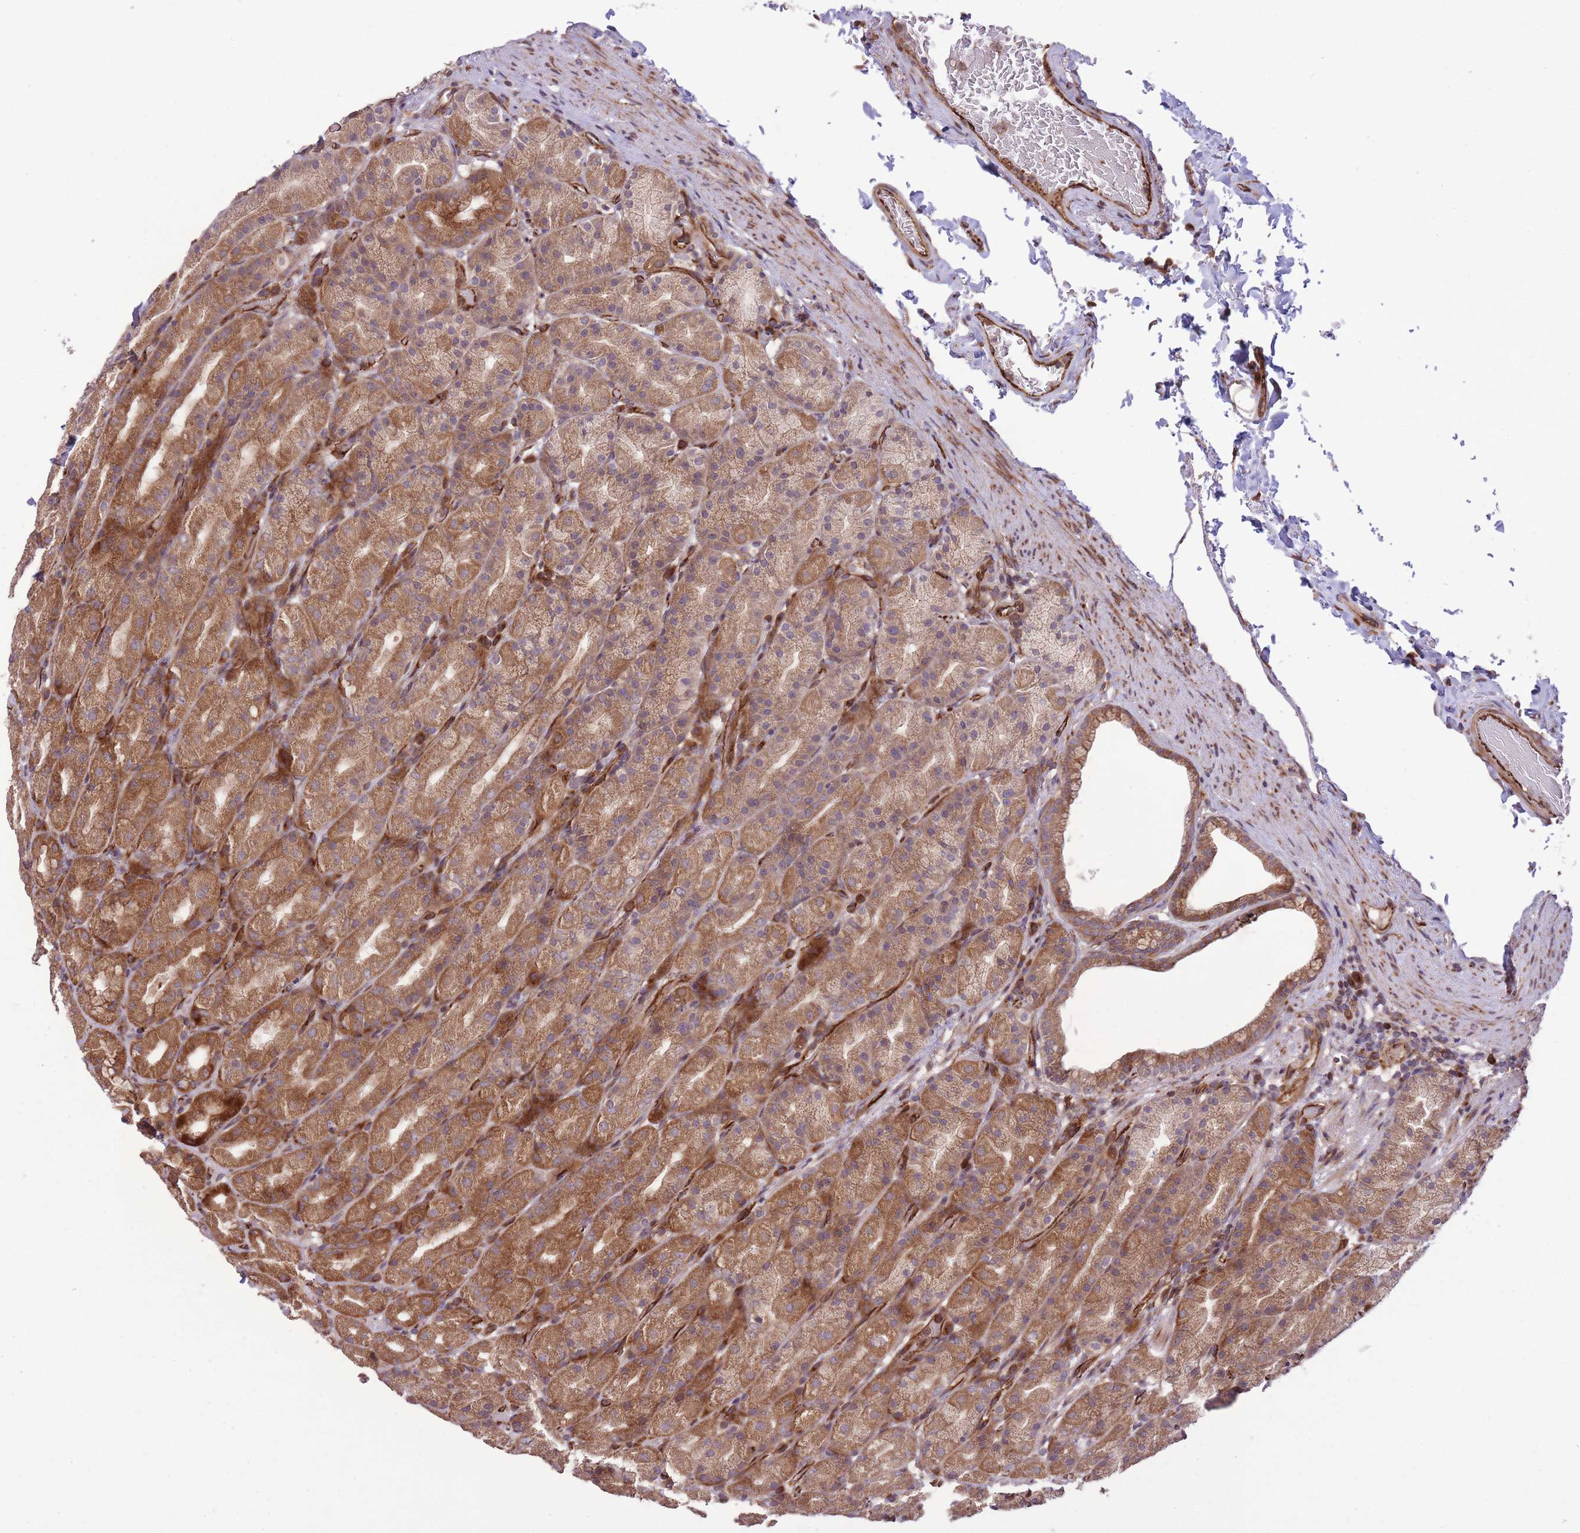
{"staining": {"intensity": "moderate", "quantity": ">75%", "location": "cytoplasmic/membranous"}, "tissue": "stomach", "cell_type": "Glandular cells", "image_type": "normal", "snomed": [{"axis": "morphology", "description": "Normal tissue, NOS"}, {"axis": "topography", "description": "Stomach, upper"}, {"axis": "topography", "description": "Stomach"}], "caption": "Glandular cells reveal medium levels of moderate cytoplasmic/membranous staining in about >75% of cells in unremarkable stomach.", "gene": "CISH", "patient": {"sex": "male", "age": 68}}